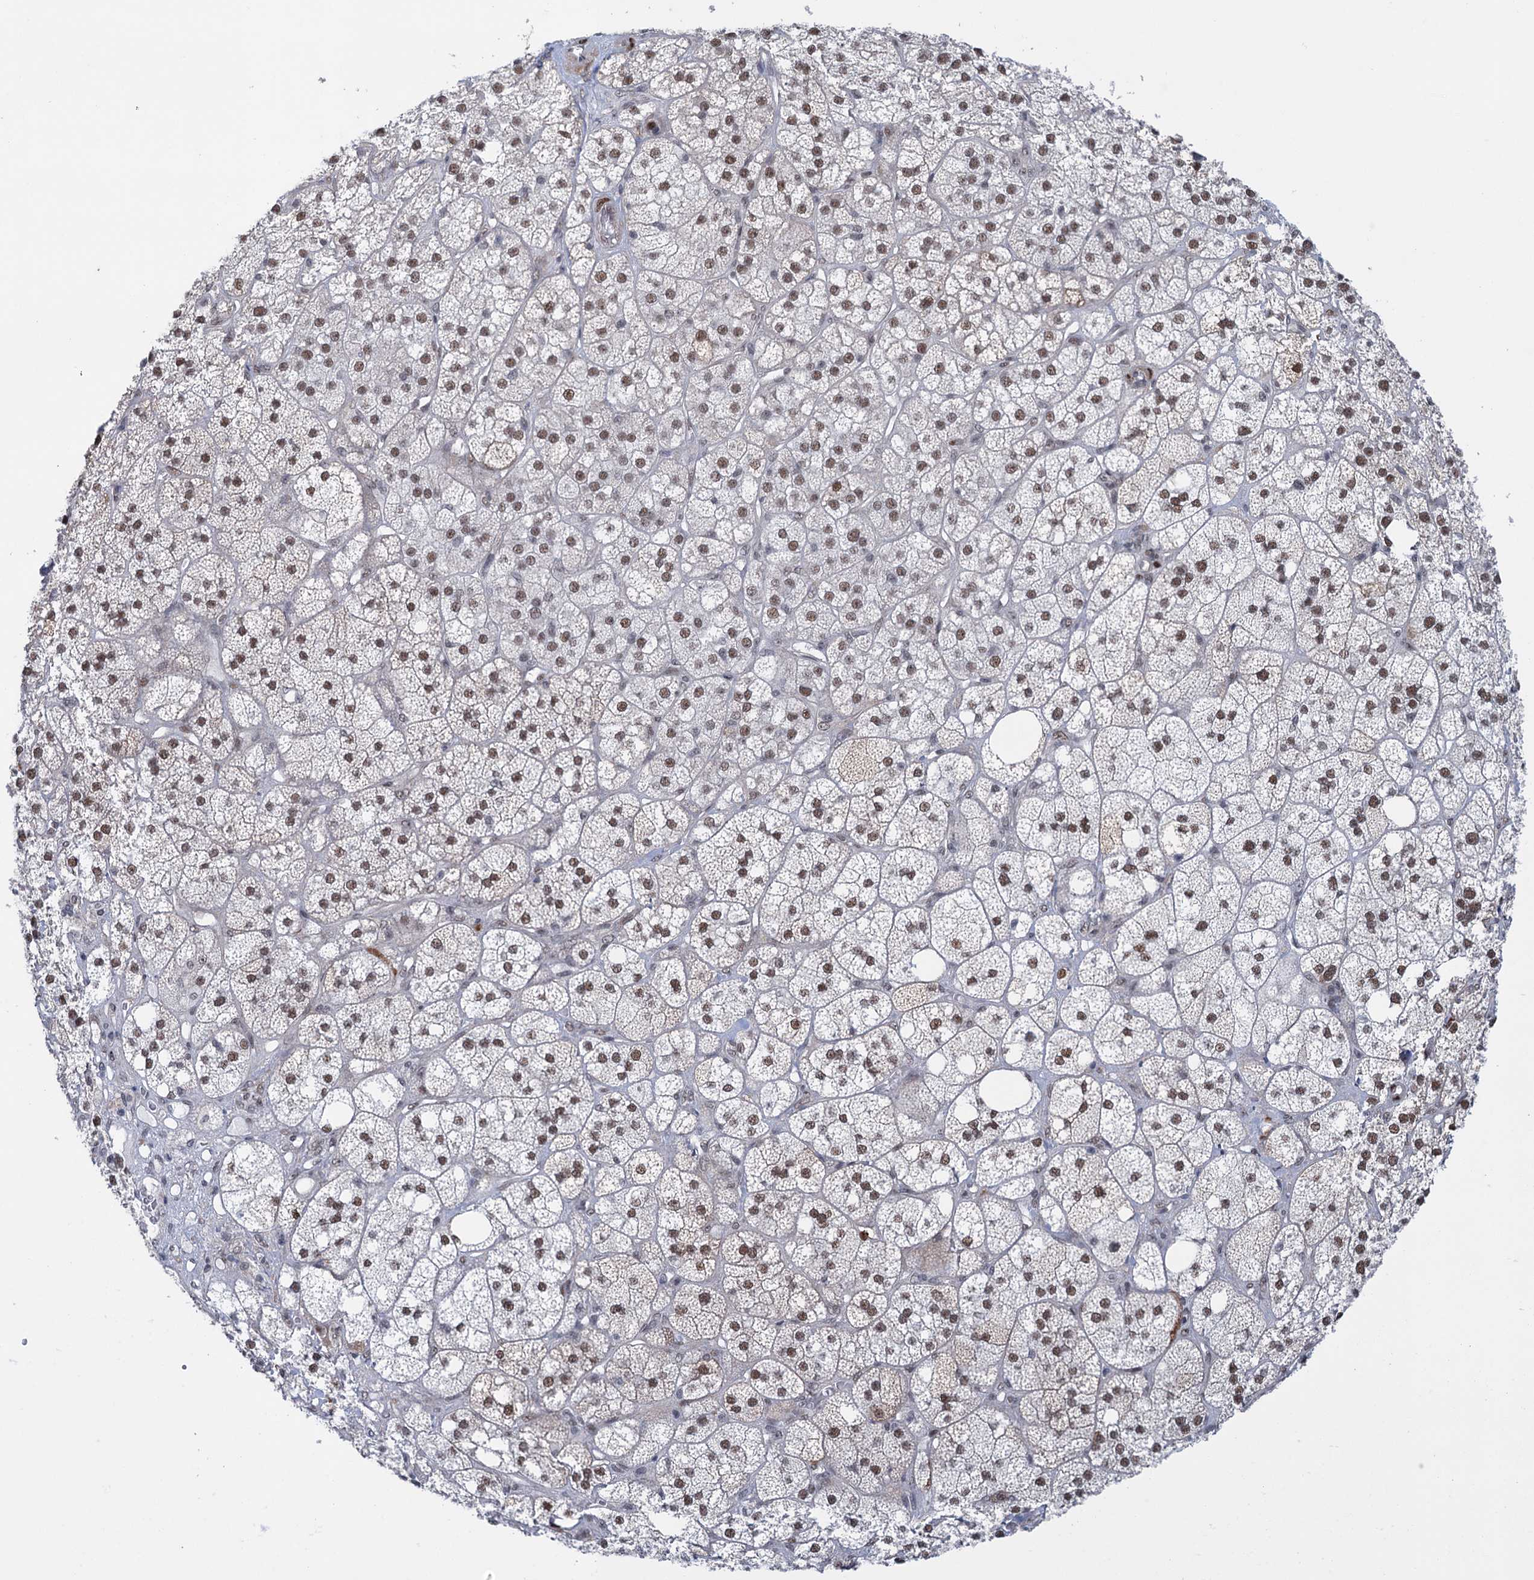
{"staining": {"intensity": "moderate", "quantity": ">75%", "location": "nuclear"}, "tissue": "adrenal gland", "cell_type": "Glandular cells", "image_type": "normal", "snomed": [{"axis": "morphology", "description": "Normal tissue, NOS"}, {"axis": "topography", "description": "Adrenal gland"}], "caption": "Glandular cells reveal medium levels of moderate nuclear expression in approximately >75% of cells in unremarkable human adrenal gland. (DAB (3,3'-diaminobenzidine) = brown stain, brightfield microscopy at high magnification).", "gene": "FAM53A", "patient": {"sex": "male", "age": 61}}